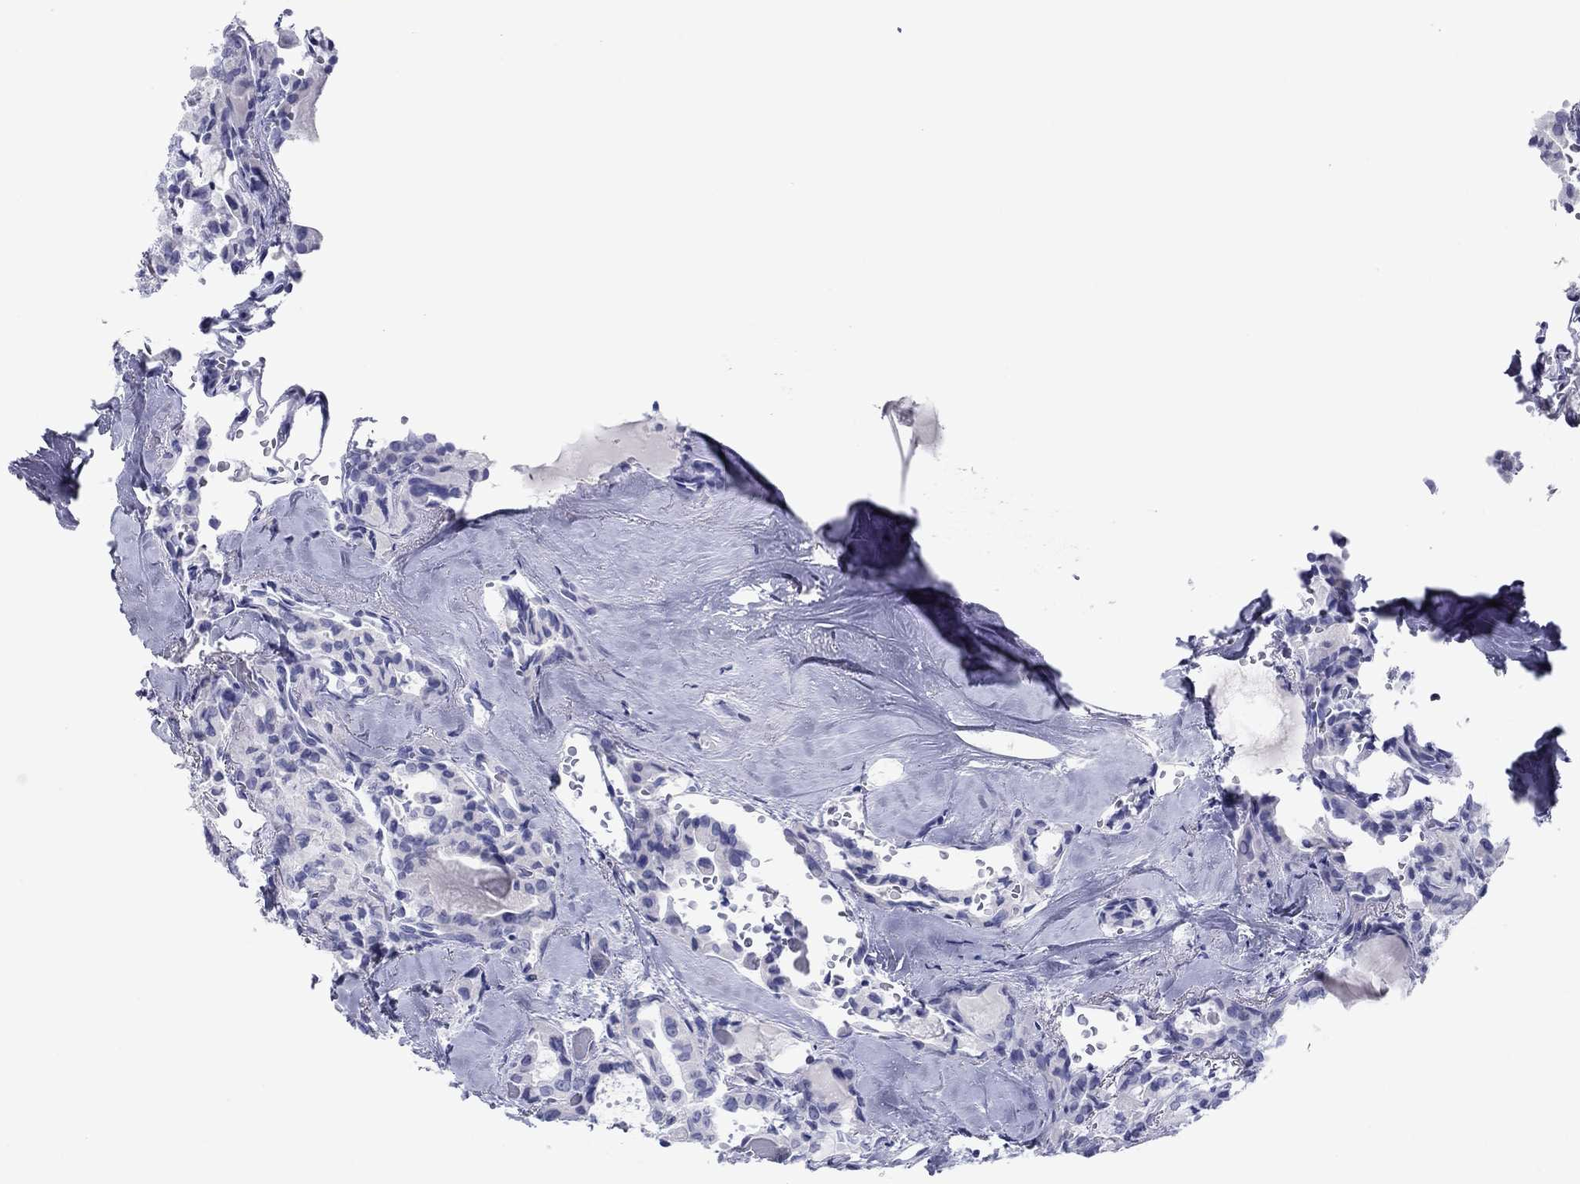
{"staining": {"intensity": "negative", "quantity": "none", "location": "none"}, "tissue": "thyroid cancer", "cell_type": "Tumor cells", "image_type": "cancer", "snomed": [{"axis": "morphology", "description": "Papillary adenocarcinoma, NOS"}, {"axis": "topography", "description": "Thyroid gland"}], "caption": "Immunohistochemistry (IHC) image of human thyroid cancer (papillary adenocarcinoma) stained for a protein (brown), which shows no positivity in tumor cells.", "gene": "ATP4A", "patient": {"sex": "female", "age": 41}}